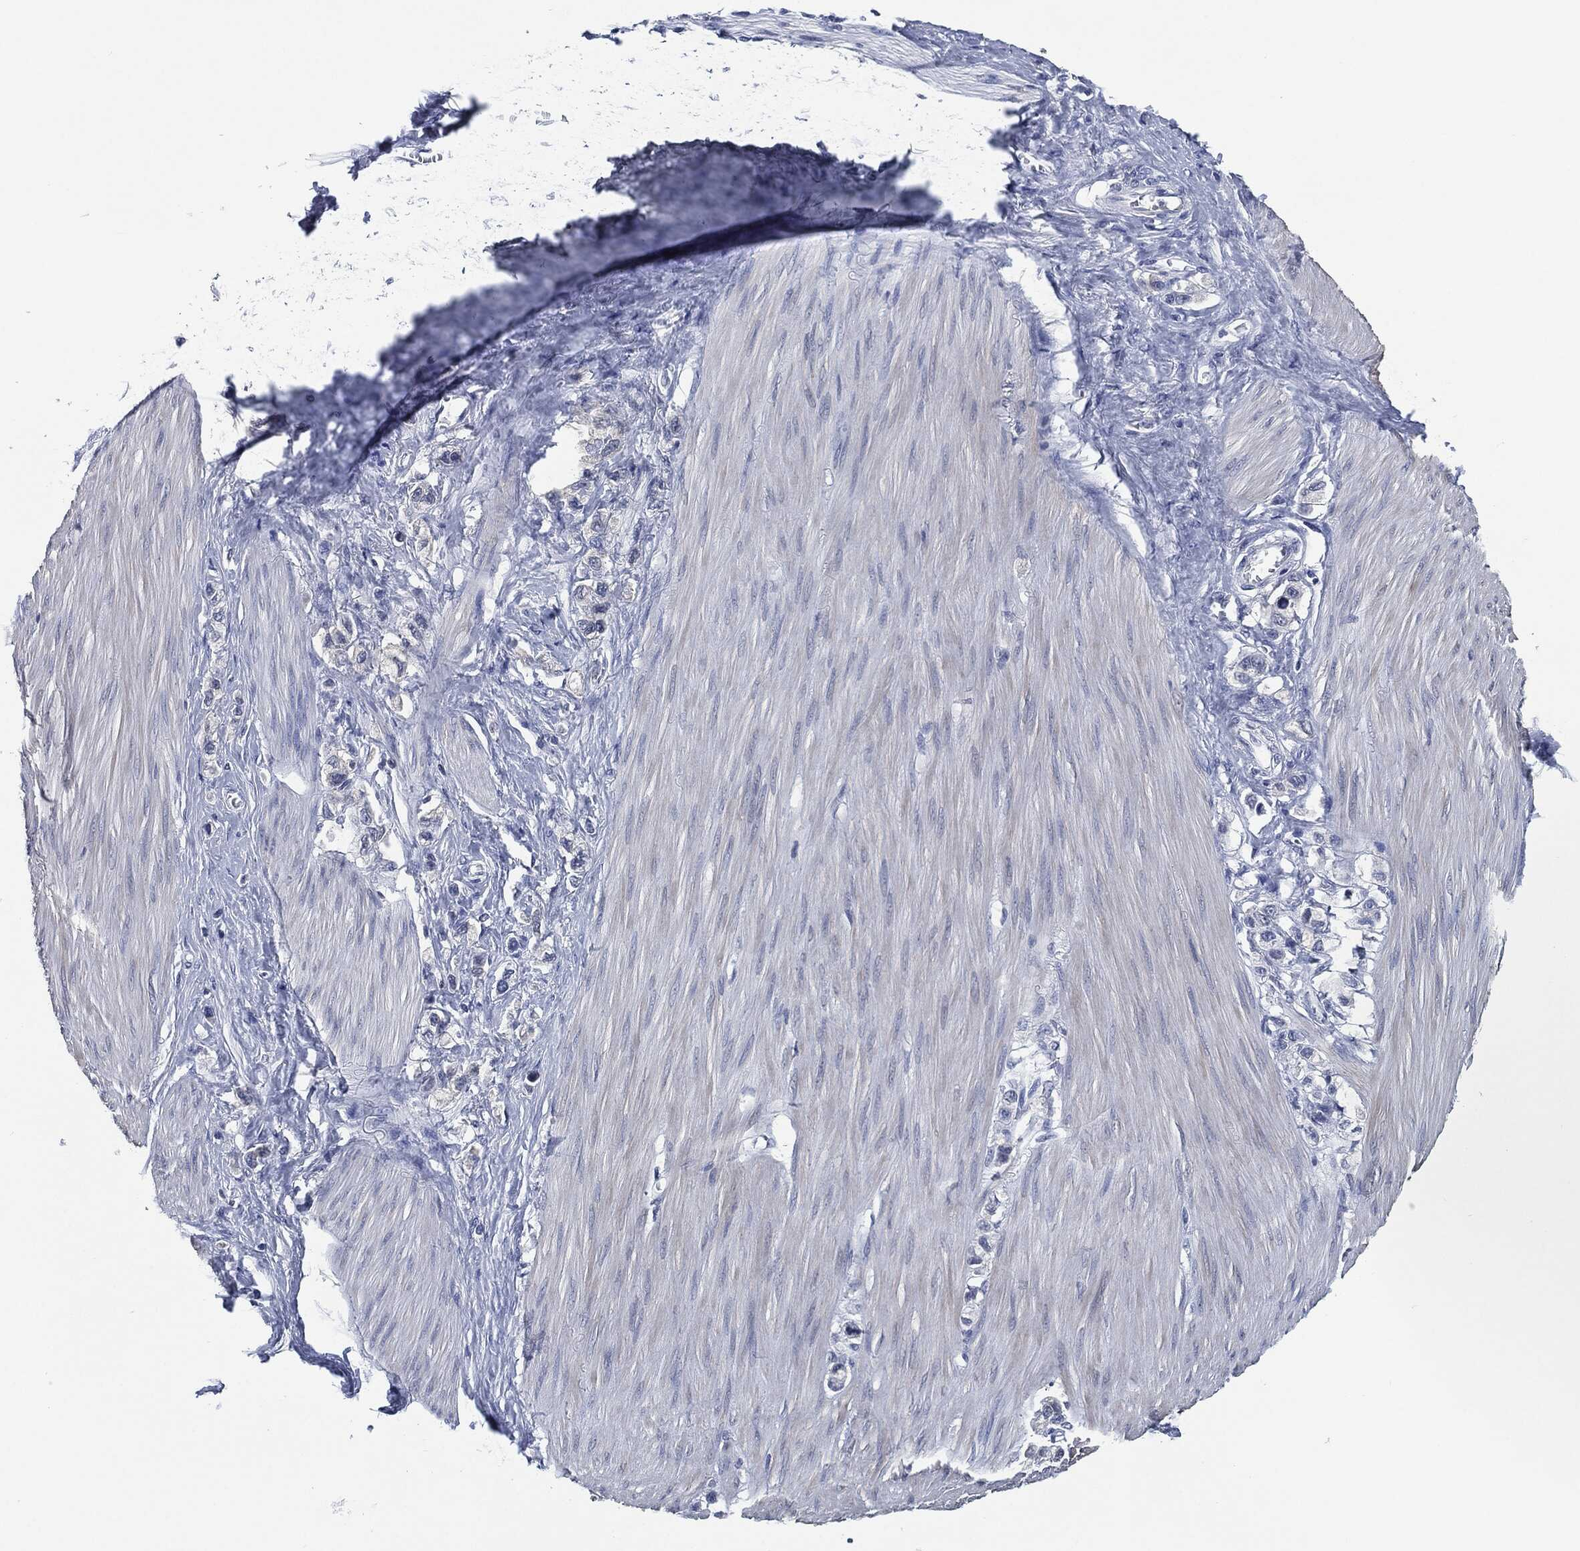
{"staining": {"intensity": "negative", "quantity": "none", "location": "none"}, "tissue": "stomach cancer", "cell_type": "Tumor cells", "image_type": "cancer", "snomed": [{"axis": "morphology", "description": "Normal tissue, NOS"}, {"axis": "morphology", "description": "Adenocarcinoma, NOS"}, {"axis": "morphology", "description": "Adenocarcinoma, High grade"}, {"axis": "topography", "description": "Stomach, upper"}, {"axis": "topography", "description": "Stomach"}], "caption": "This is an IHC photomicrograph of adenocarcinoma (stomach). There is no staining in tumor cells.", "gene": "IL2RG", "patient": {"sex": "female", "age": 65}}